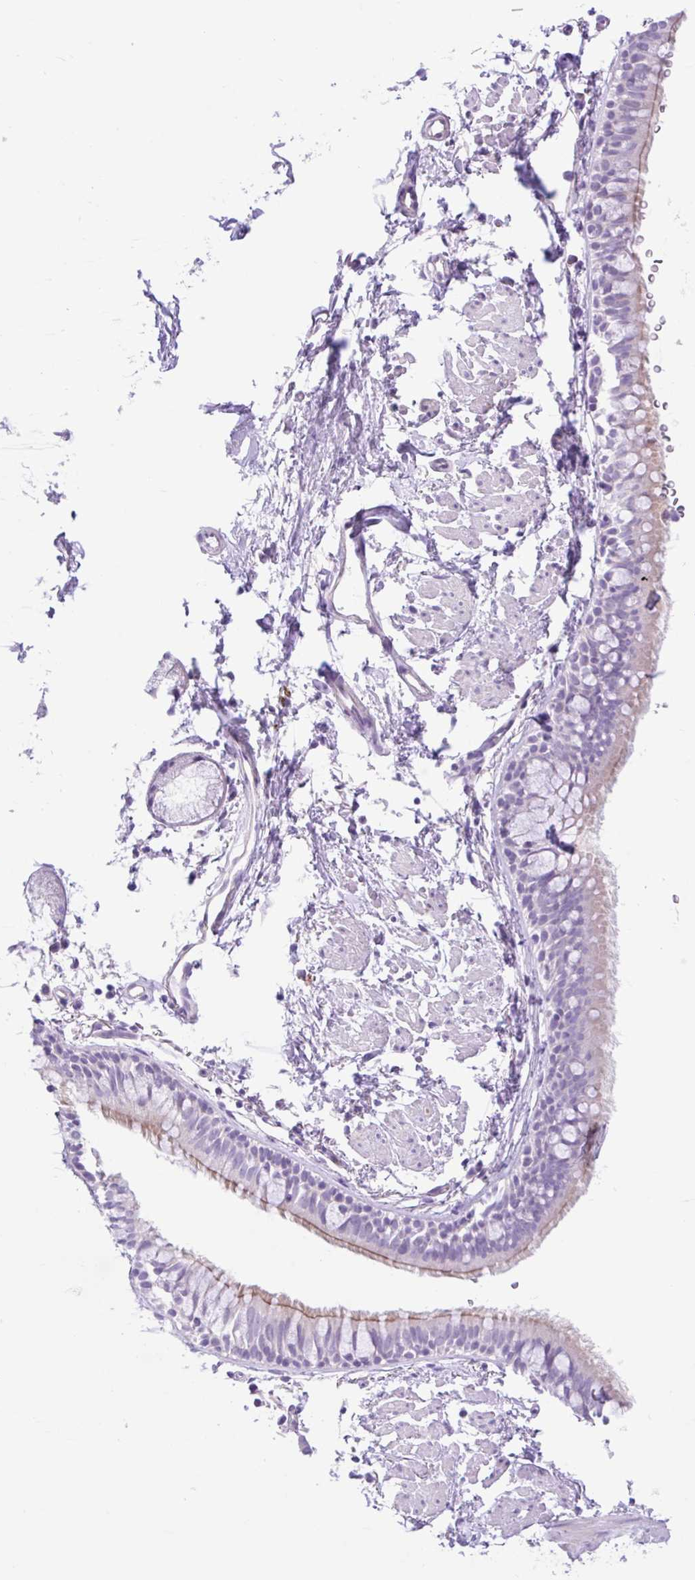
{"staining": {"intensity": "weak", "quantity": "25%-75%", "location": "cytoplasmic/membranous"}, "tissue": "bronchus", "cell_type": "Respiratory epithelial cells", "image_type": "normal", "snomed": [{"axis": "morphology", "description": "Normal tissue, NOS"}, {"axis": "topography", "description": "Lymph node"}, {"axis": "topography", "description": "Cartilage tissue"}, {"axis": "topography", "description": "Bronchus"}], "caption": "A brown stain shows weak cytoplasmic/membranous staining of a protein in respiratory epithelial cells of normal bronchus. (DAB (3,3'-diaminobenzidine) IHC, brown staining for protein, blue staining for nuclei).", "gene": "ZNF101", "patient": {"sex": "female", "age": 70}}